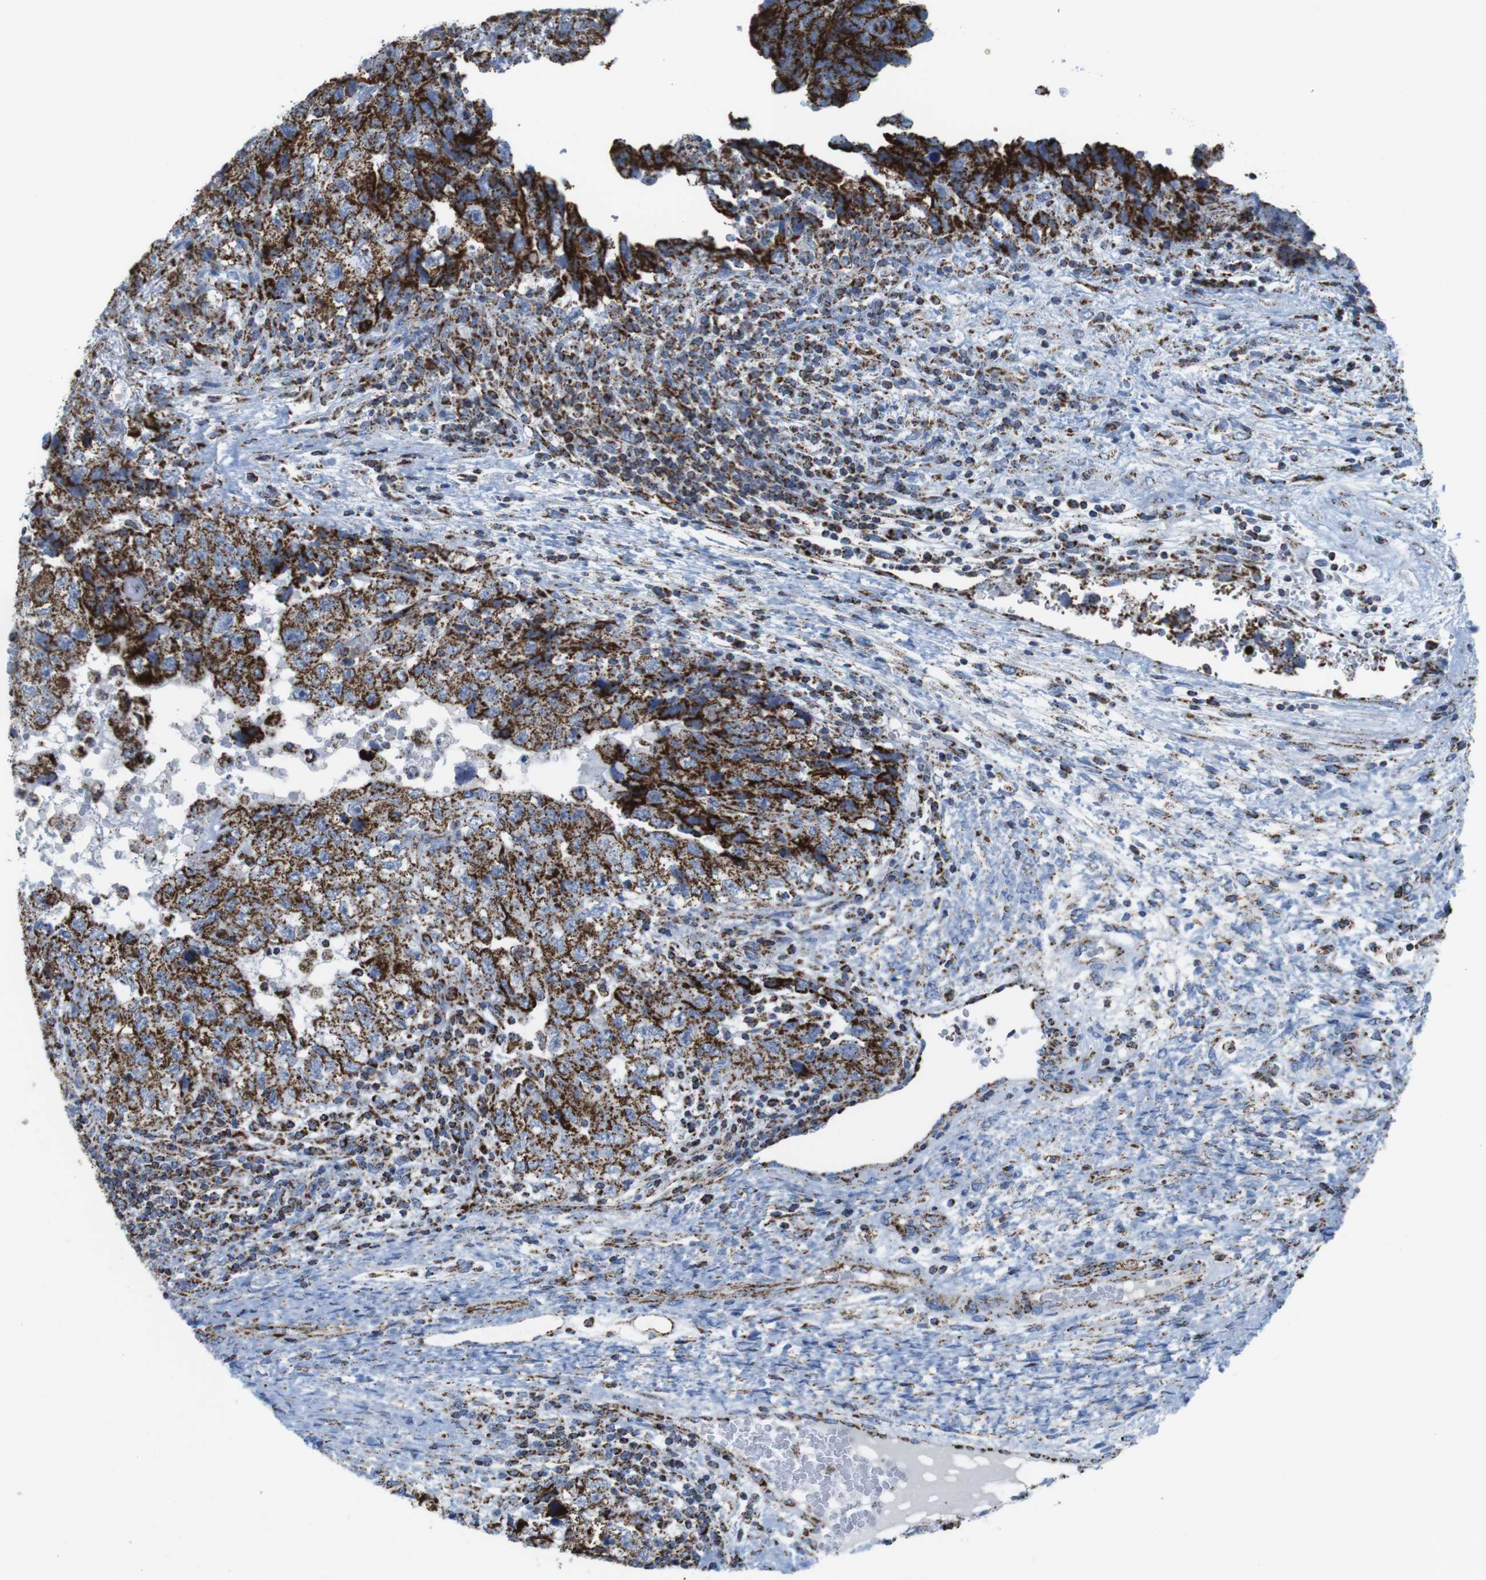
{"staining": {"intensity": "strong", "quantity": ">75%", "location": "cytoplasmic/membranous"}, "tissue": "testis cancer", "cell_type": "Tumor cells", "image_type": "cancer", "snomed": [{"axis": "morphology", "description": "Carcinoma, Embryonal, NOS"}, {"axis": "topography", "description": "Testis"}], "caption": "This photomicrograph reveals immunohistochemistry staining of human testis embryonal carcinoma, with high strong cytoplasmic/membranous expression in about >75% of tumor cells.", "gene": "ATP5PO", "patient": {"sex": "male", "age": 36}}